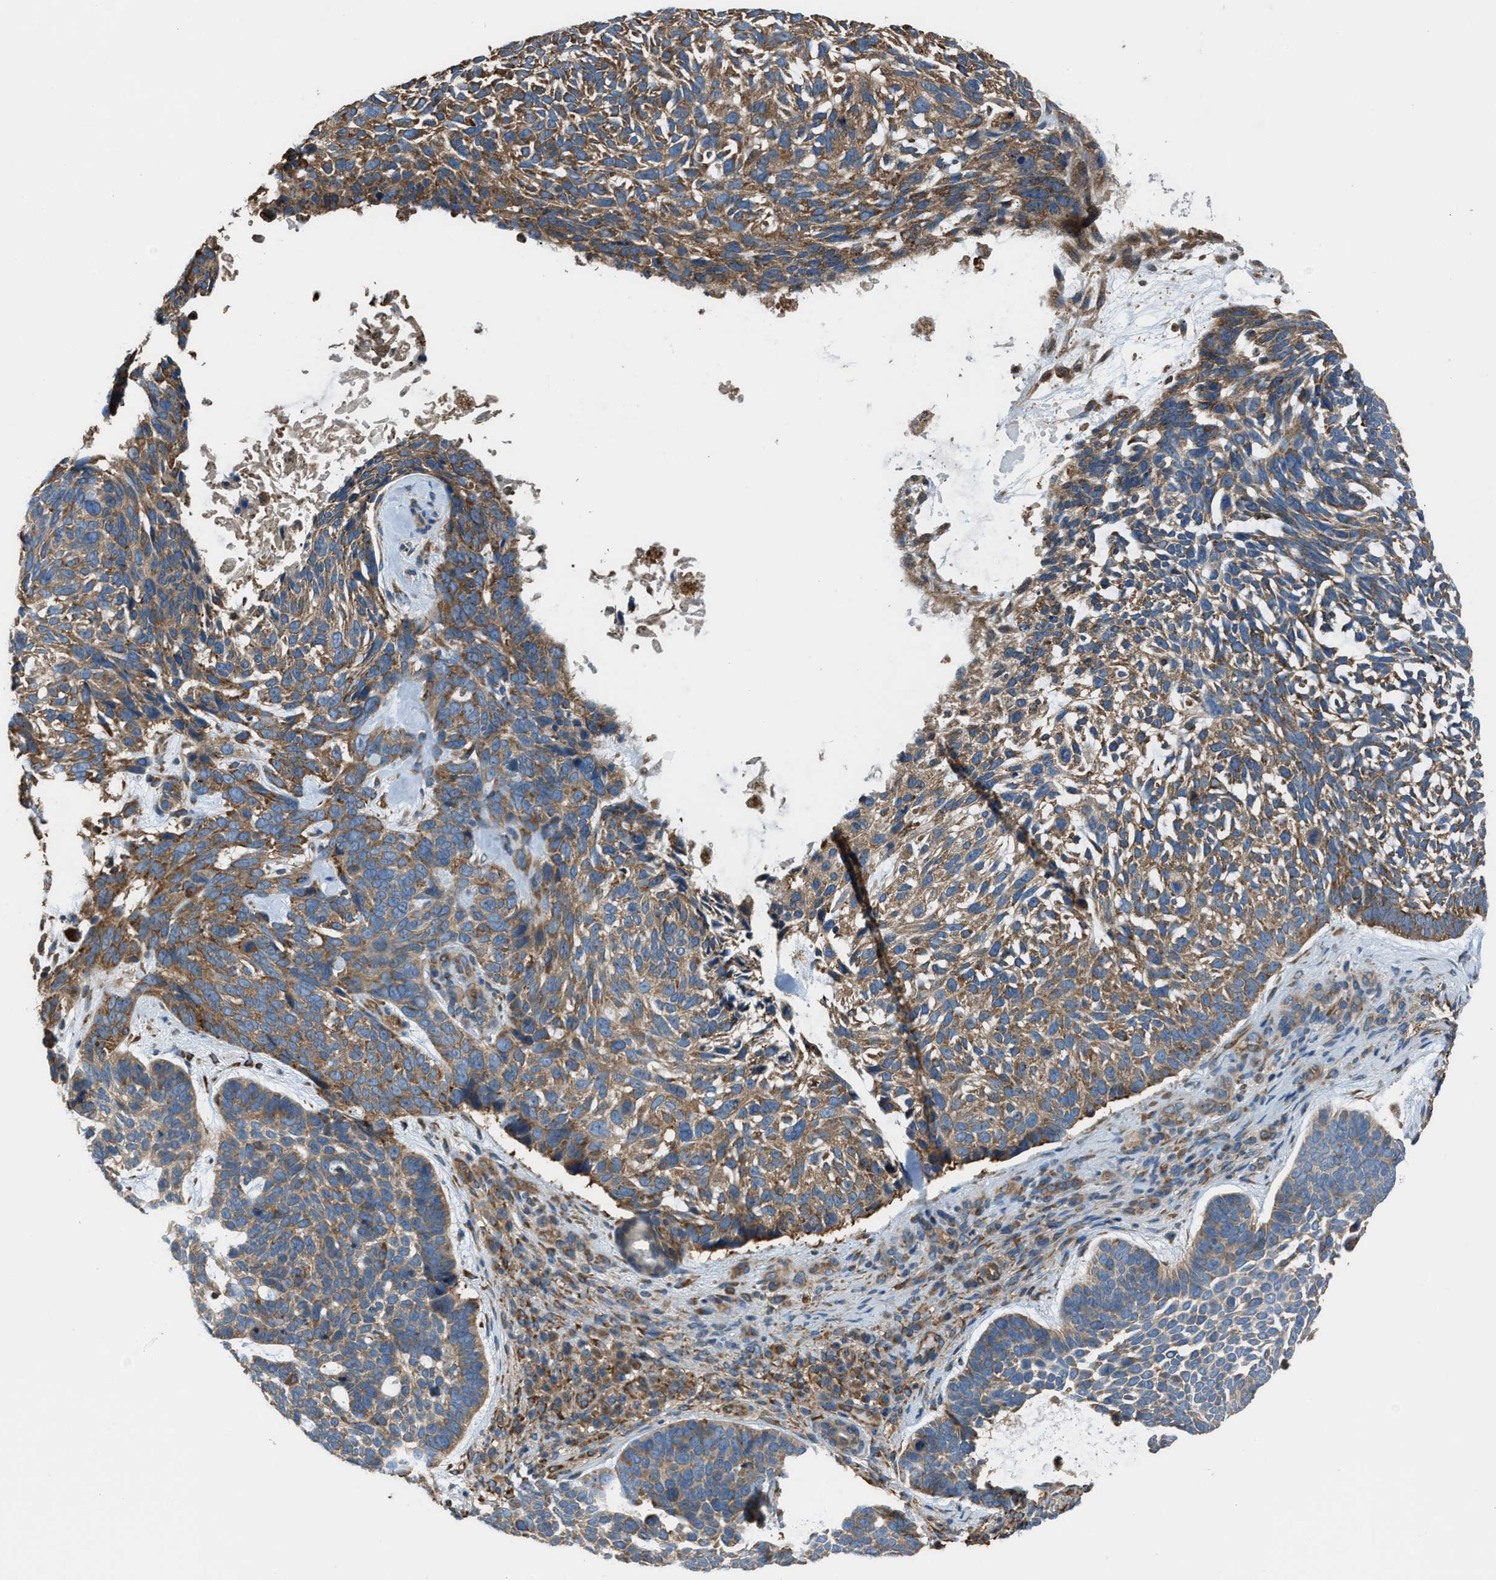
{"staining": {"intensity": "moderate", "quantity": ">75%", "location": "cytoplasmic/membranous"}, "tissue": "skin cancer", "cell_type": "Tumor cells", "image_type": "cancer", "snomed": [{"axis": "morphology", "description": "Basal cell carcinoma"}, {"axis": "topography", "description": "Skin"}, {"axis": "topography", "description": "Skin of head"}], "caption": "IHC of human basal cell carcinoma (skin) demonstrates medium levels of moderate cytoplasmic/membranous expression in approximately >75% of tumor cells.", "gene": "TRPC1", "patient": {"sex": "female", "age": 85}}